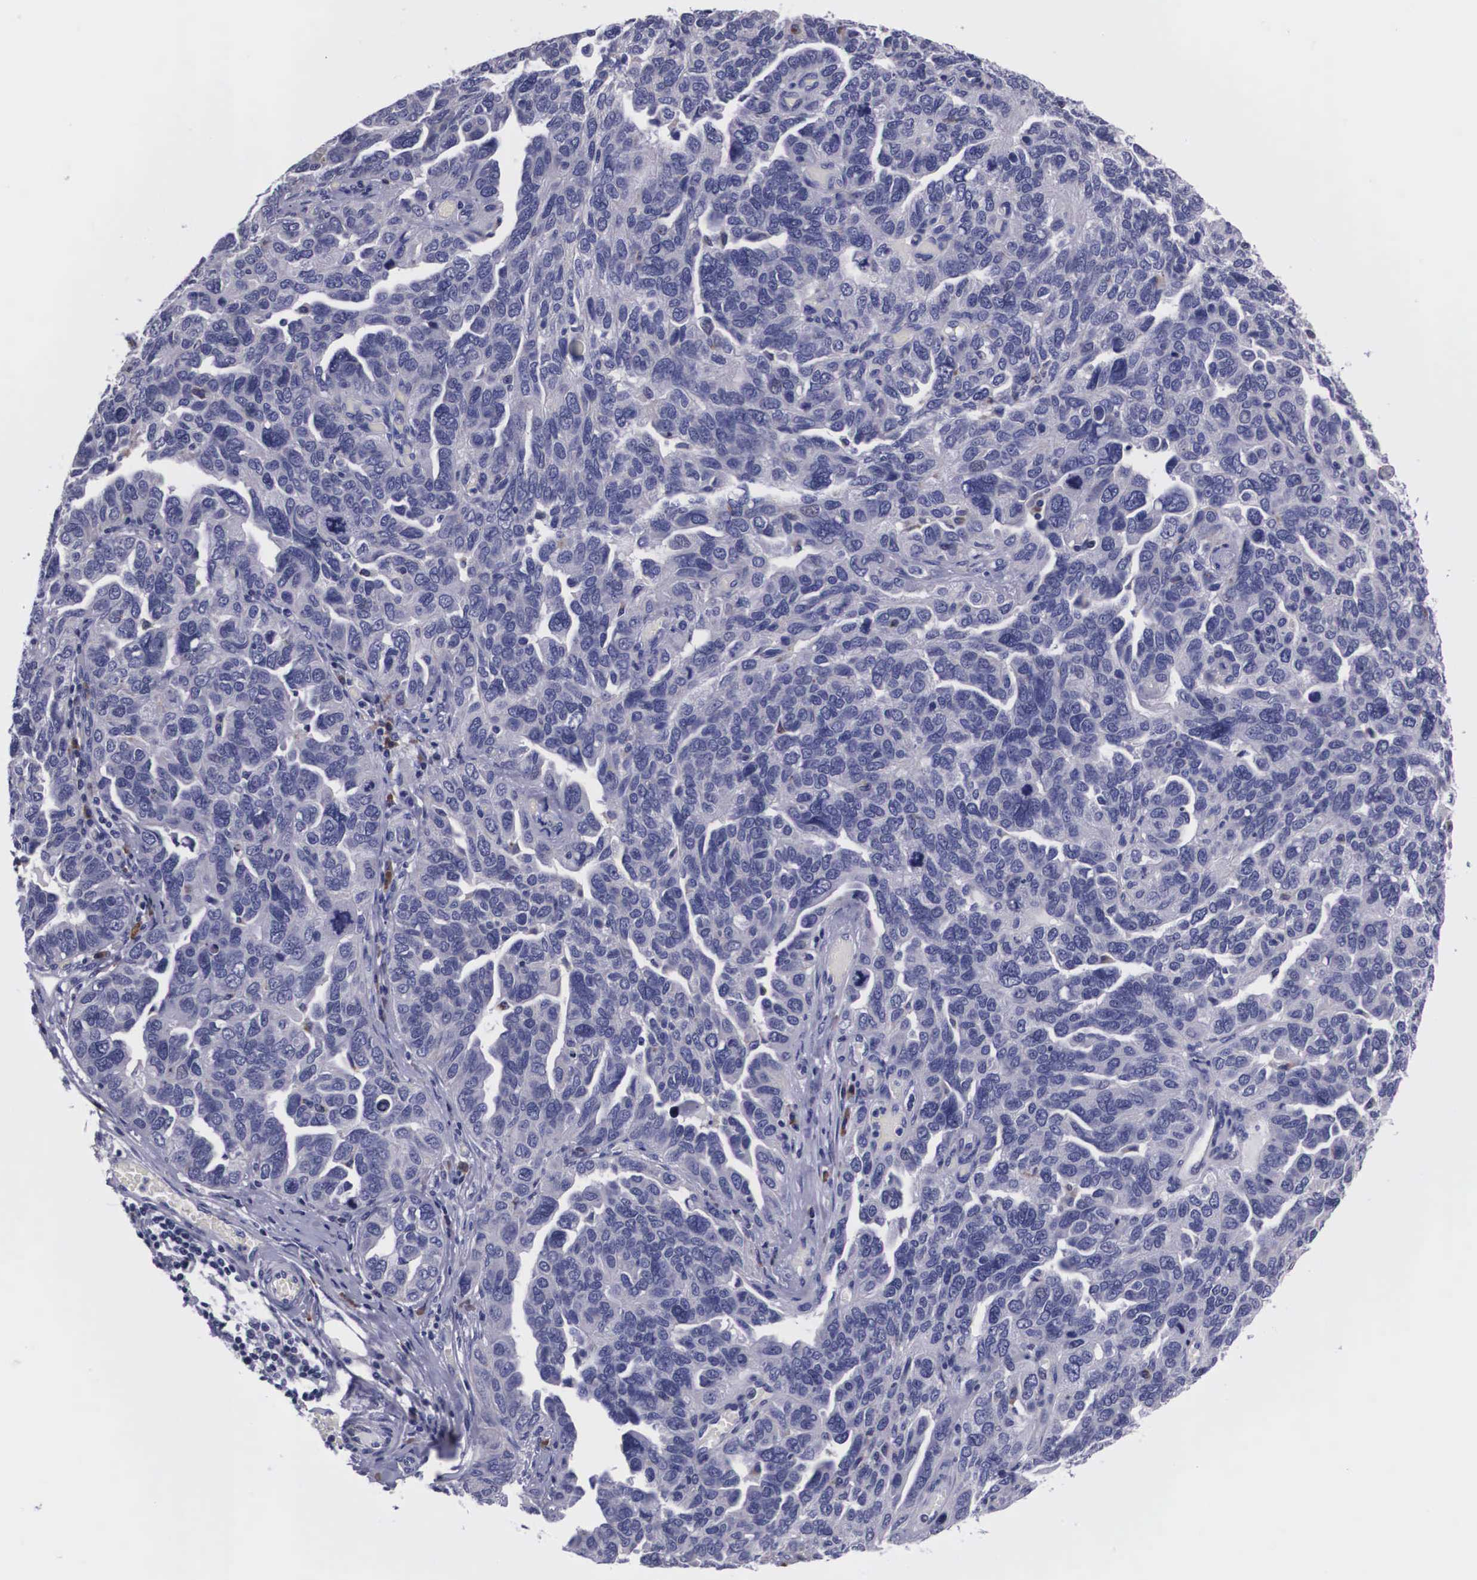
{"staining": {"intensity": "weak", "quantity": "<25%", "location": "cytoplasmic/membranous"}, "tissue": "ovarian cancer", "cell_type": "Tumor cells", "image_type": "cancer", "snomed": [{"axis": "morphology", "description": "Cystadenocarcinoma, serous, NOS"}, {"axis": "topography", "description": "Ovary"}], "caption": "High magnification brightfield microscopy of serous cystadenocarcinoma (ovarian) stained with DAB (3,3'-diaminobenzidine) (brown) and counterstained with hematoxylin (blue): tumor cells show no significant positivity.", "gene": "CRELD2", "patient": {"sex": "female", "age": 64}}